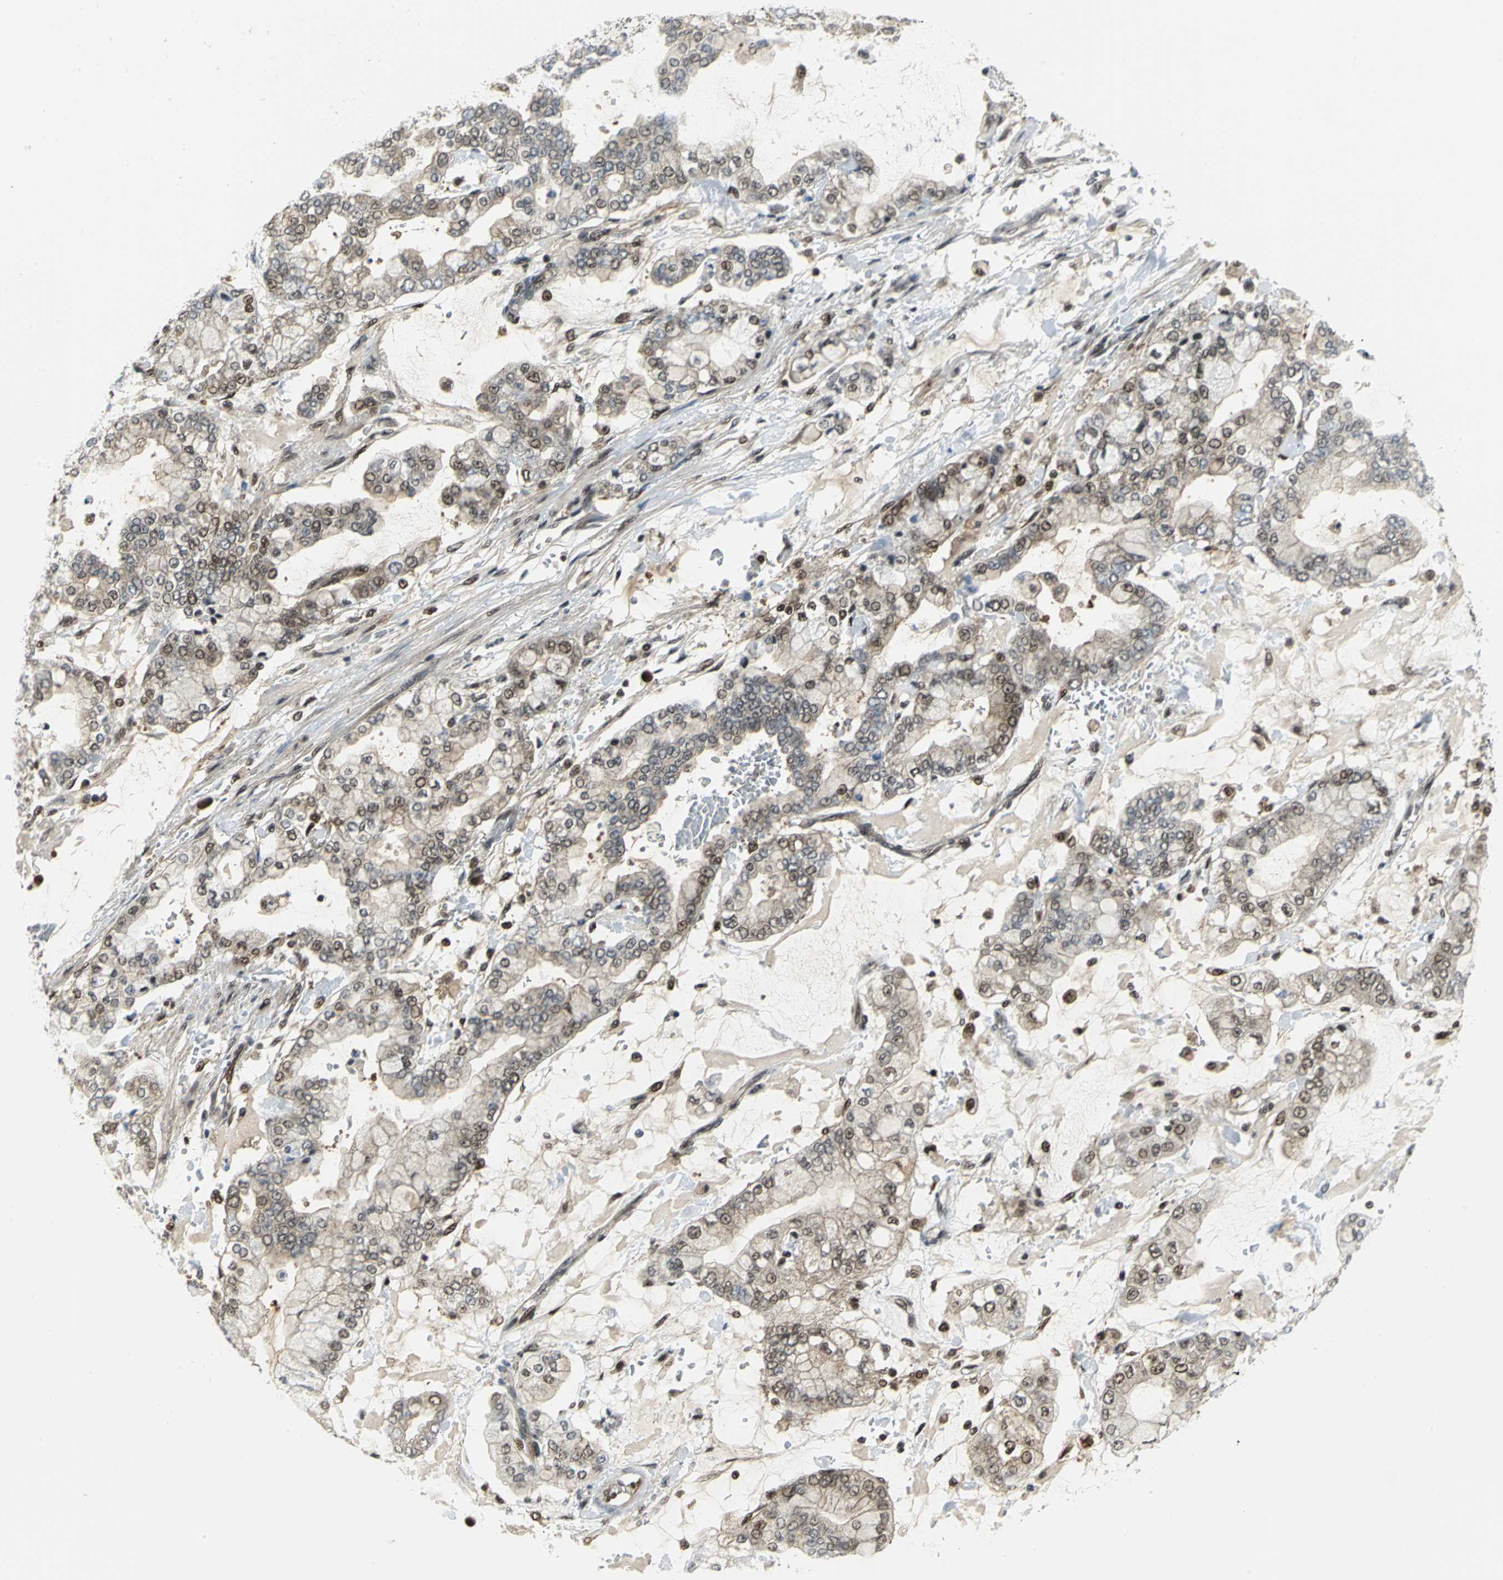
{"staining": {"intensity": "moderate", "quantity": "25%-75%", "location": "nuclear"}, "tissue": "stomach cancer", "cell_type": "Tumor cells", "image_type": "cancer", "snomed": [{"axis": "morphology", "description": "Normal tissue, NOS"}, {"axis": "morphology", "description": "Adenocarcinoma, NOS"}, {"axis": "topography", "description": "Stomach, upper"}, {"axis": "topography", "description": "Stomach"}], "caption": "Protein analysis of stomach adenocarcinoma tissue exhibits moderate nuclear positivity in approximately 25%-75% of tumor cells.", "gene": "PSMA4", "patient": {"sex": "male", "age": 76}}